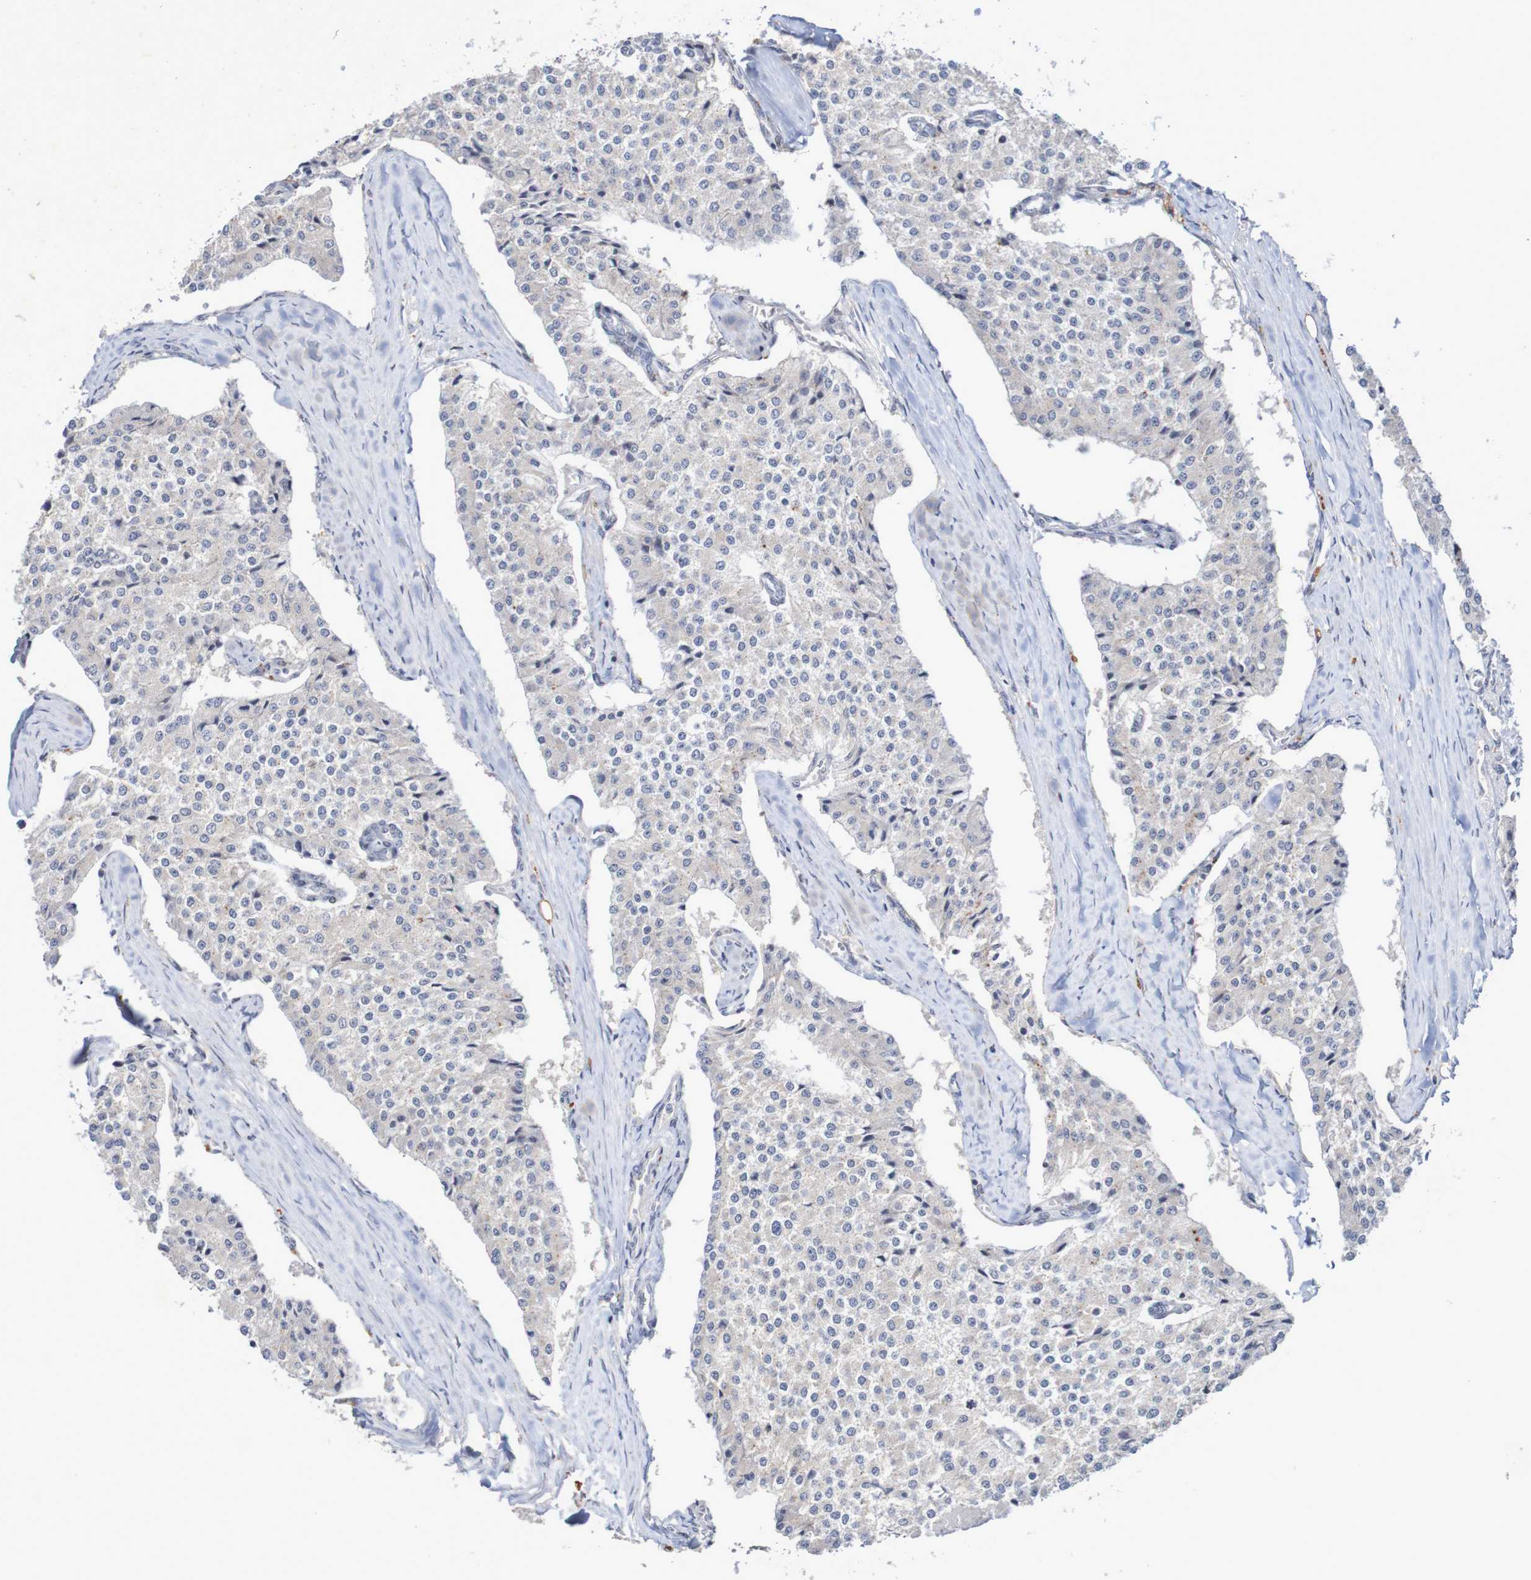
{"staining": {"intensity": "negative", "quantity": "none", "location": "none"}, "tissue": "carcinoid", "cell_type": "Tumor cells", "image_type": "cancer", "snomed": [{"axis": "morphology", "description": "Carcinoid, malignant, NOS"}, {"axis": "topography", "description": "Colon"}], "caption": "Tumor cells are negative for brown protein staining in malignant carcinoid.", "gene": "FBP2", "patient": {"sex": "female", "age": 52}}